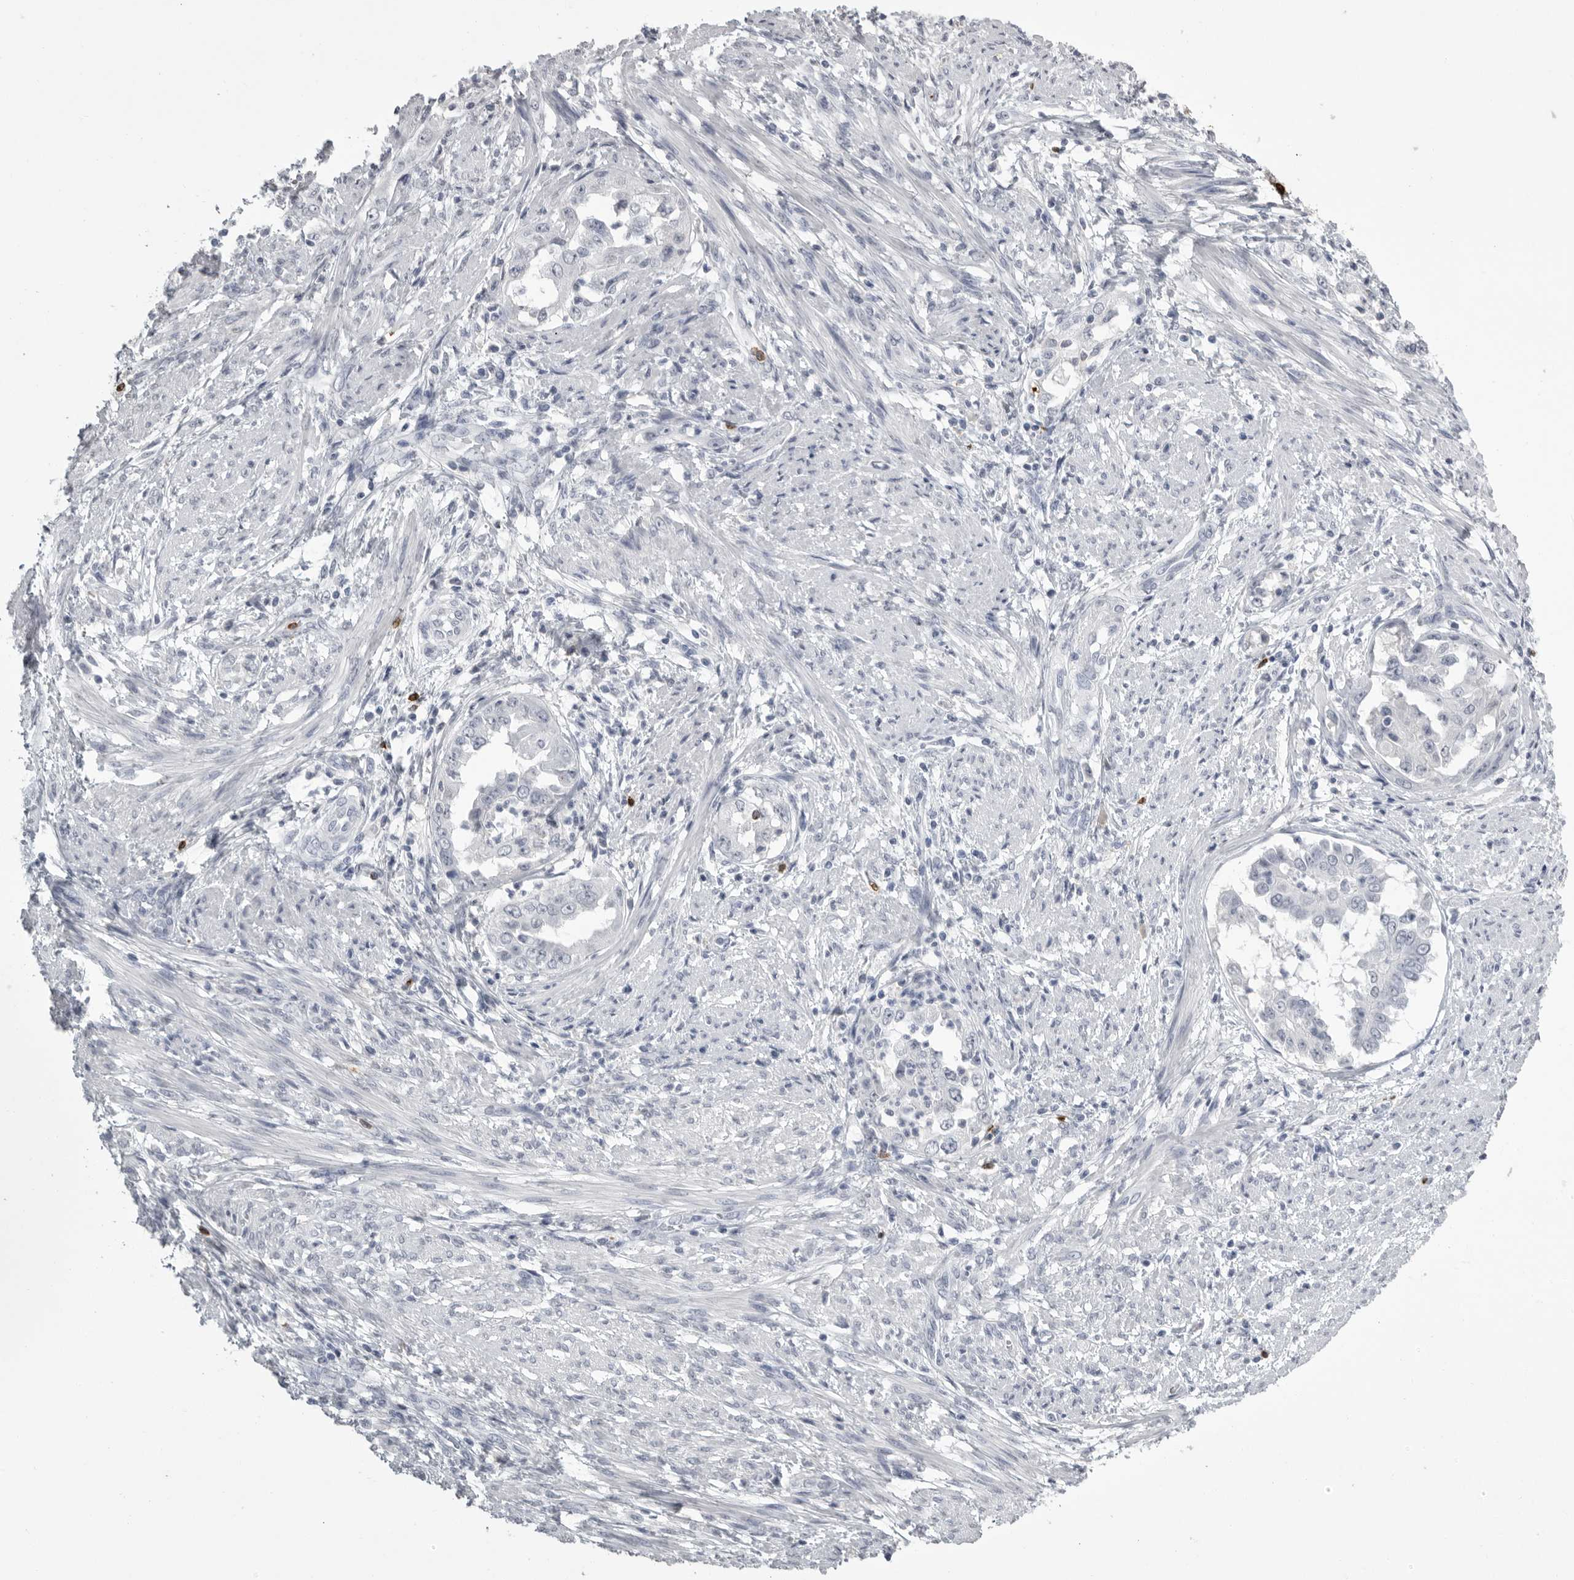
{"staining": {"intensity": "negative", "quantity": "none", "location": "none"}, "tissue": "endometrial cancer", "cell_type": "Tumor cells", "image_type": "cancer", "snomed": [{"axis": "morphology", "description": "Adenocarcinoma, NOS"}, {"axis": "topography", "description": "Endometrium"}], "caption": "Endometrial adenocarcinoma was stained to show a protein in brown. There is no significant expression in tumor cells.", "gene": "GNLY", "patient": {"sex": "female", "age": 85}}